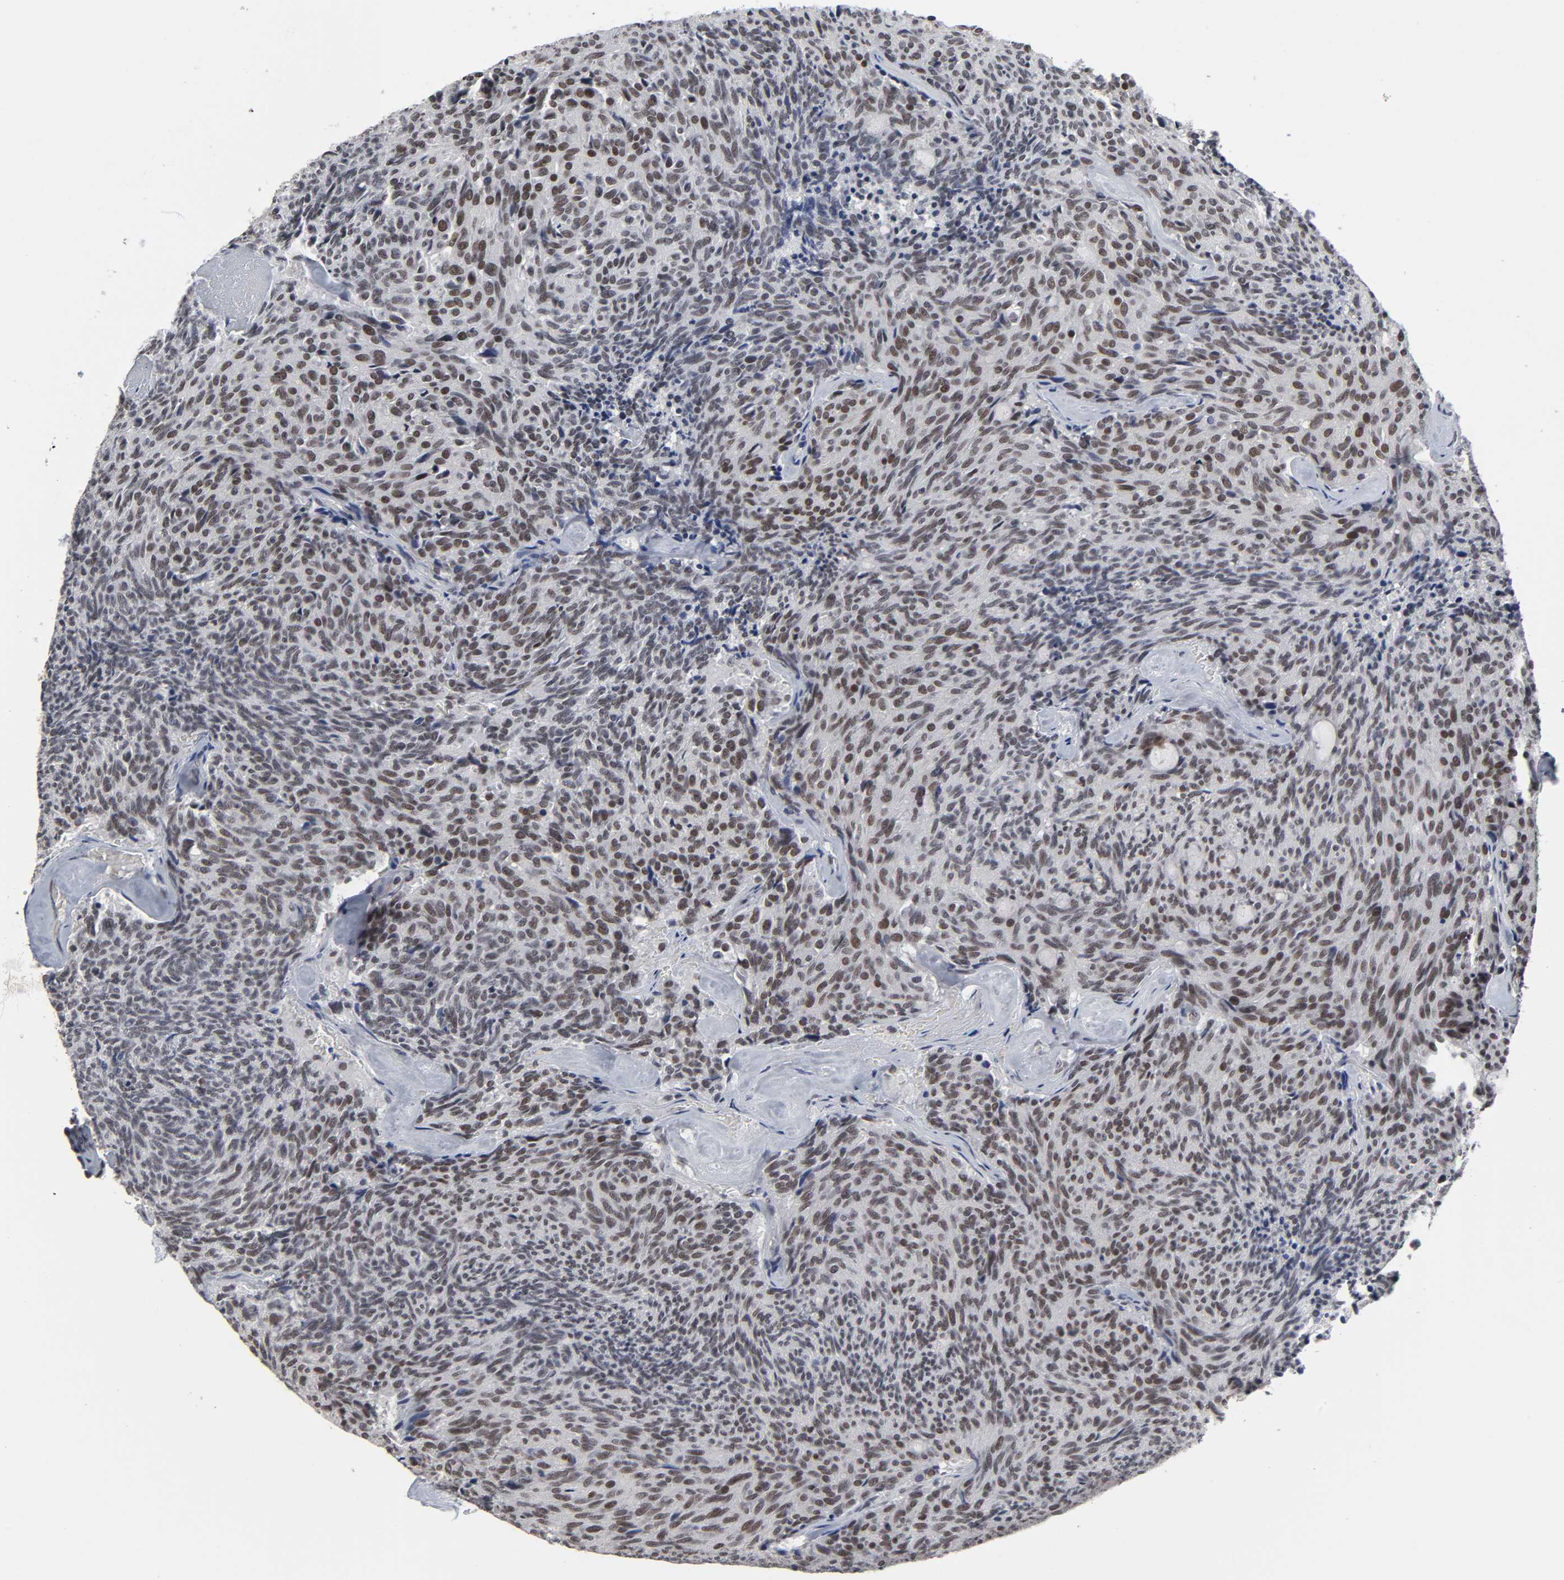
{"staining": {"intensity": "weak", "quantity": ">75%", "location": "nuclear"}, "tissue": "carcinoid", "cell_type": "Tumor cells", "image_type": "cancer", "snomed": [{"axis": "morphology", "description": "Carcinoid, malignant, NOS"}, {"axis": "topography", "description": "Pancreas"}], "caption": "Weak nuclear protein staining is appreciated in approximately >75% of tumor cells in carcinoid.", "gene": "TRIM33", "patient": {"sex": "female", "age": 54}}